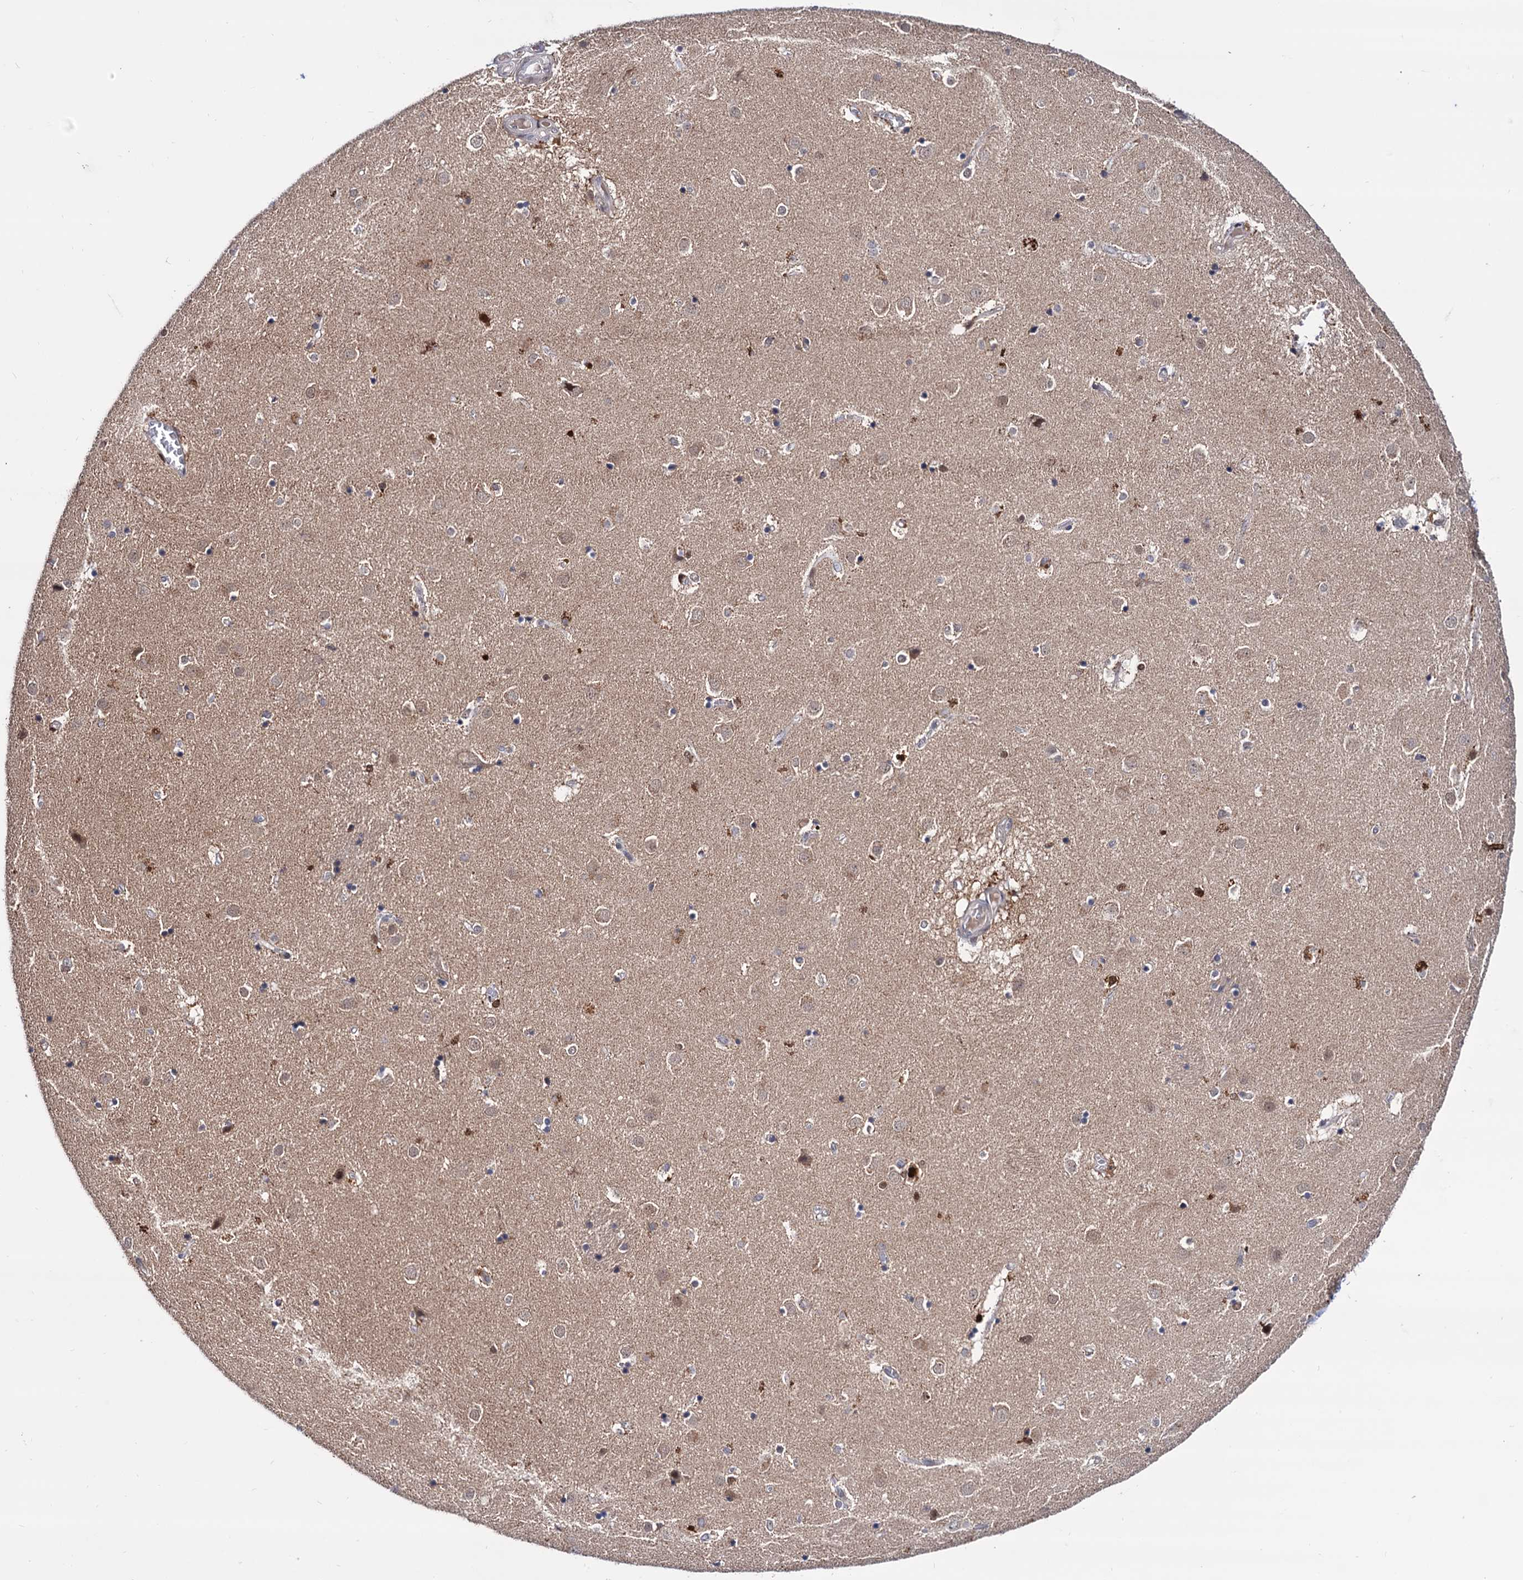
{"staining": {"intensity": "negative", "quantity": "none", "location": "none"}, "tissue": "caudate", "cell_type": "Glial cells", "image_type": "normal", "snomed": [{"axis": "morphology", "description": "Normal tissue, NOS"}, {"axis": "topography", "description": "Lateral ventricle wall"}], "caption": "Immunohistochemistry (IHC) image of normal human caudate stained for a protein (brown), which displays no staining in glial cells.", "gene": "RNASEH2B", "patient": {"sex": "male", "age": 70}}